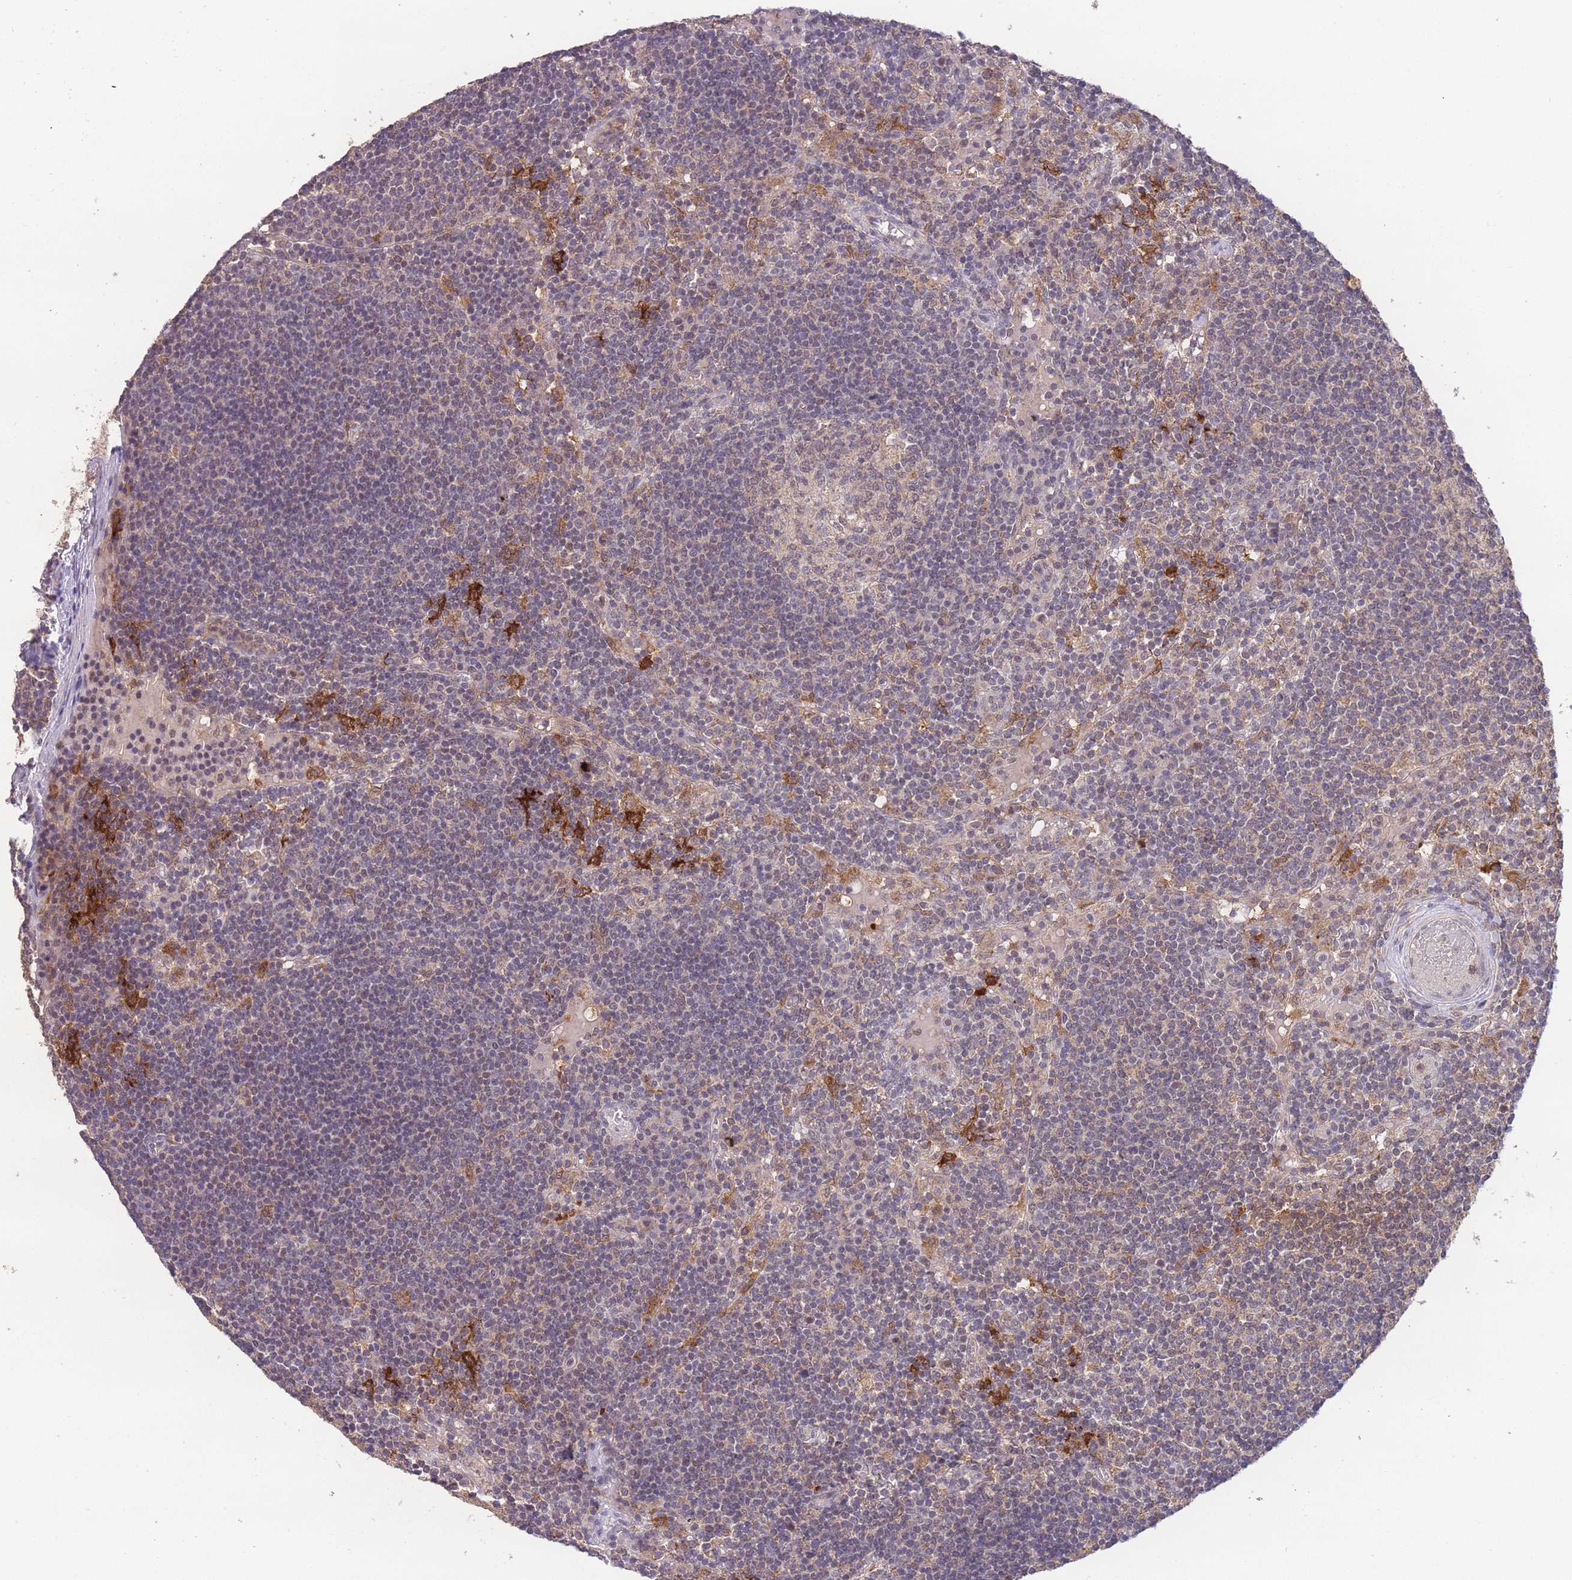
{"staining": {"intensity": "weak", "quantity": "<25%", "location": "cytoplasmic/membranous,nuclear"}, "tissue": "lymph node", "cell_type": "Germinal center cells", "image_type": "normal", "snomed": [{"axis": "morphology", "description": "Normal tissue, NOS"}, {"axis": "topography", "description": "Lymph node"}], "caption": "Immunohistochemistry photomicrograph of unremarkable lymph node: lymph node stained with DAB reveals no significant protein positivity in germinal center cells.", "gene": "RNF144B", "patient": {"sex": "male", "age": 53}}